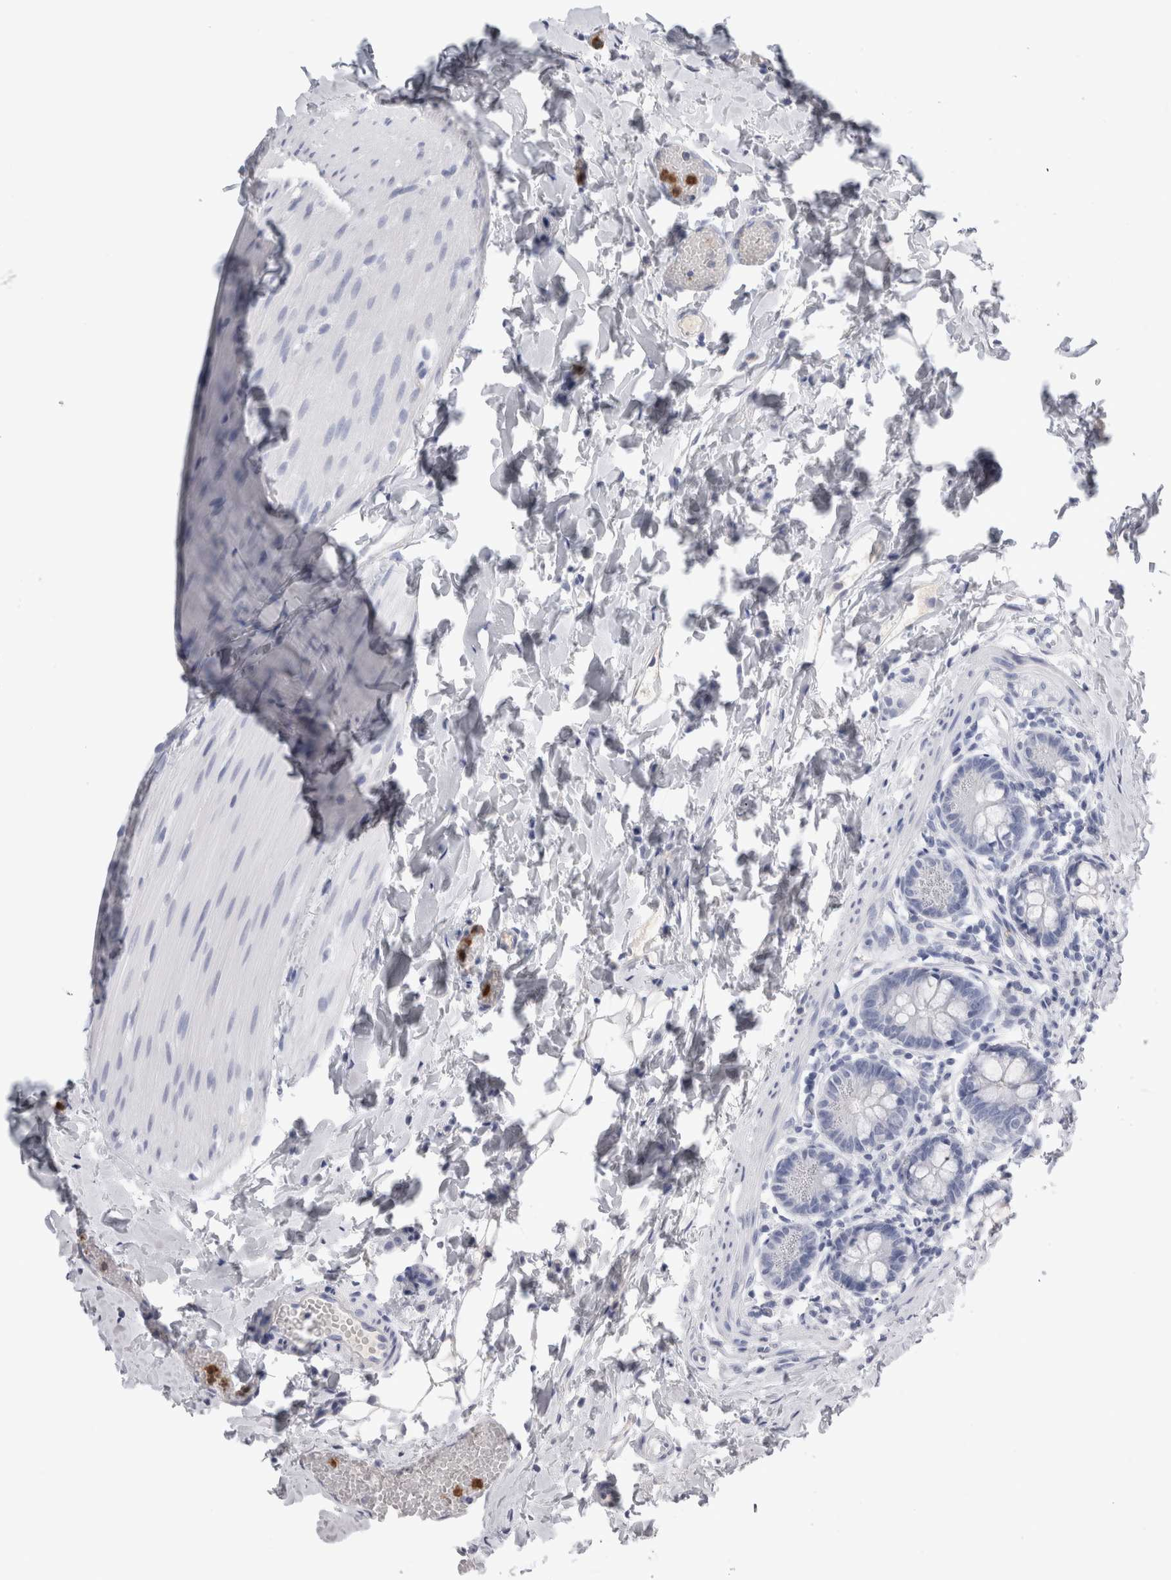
{"staining": {"intensity": "negative", "quantity": "none", "location": "none"}, "tissue": "small intestine", "cell_type": "Glandular cells", "image_type": "normal", "snomed": [{"axis": "morphology", "description": "Normal tissue, NOS"}, {"axis": "topography", "description": "Small intestine"}], "caption": "The IHC micrograph has no significant positivity in glandular cells of small intestine.", "gene": "S100A12", "patient": {"sex": "male", "age": 7}}